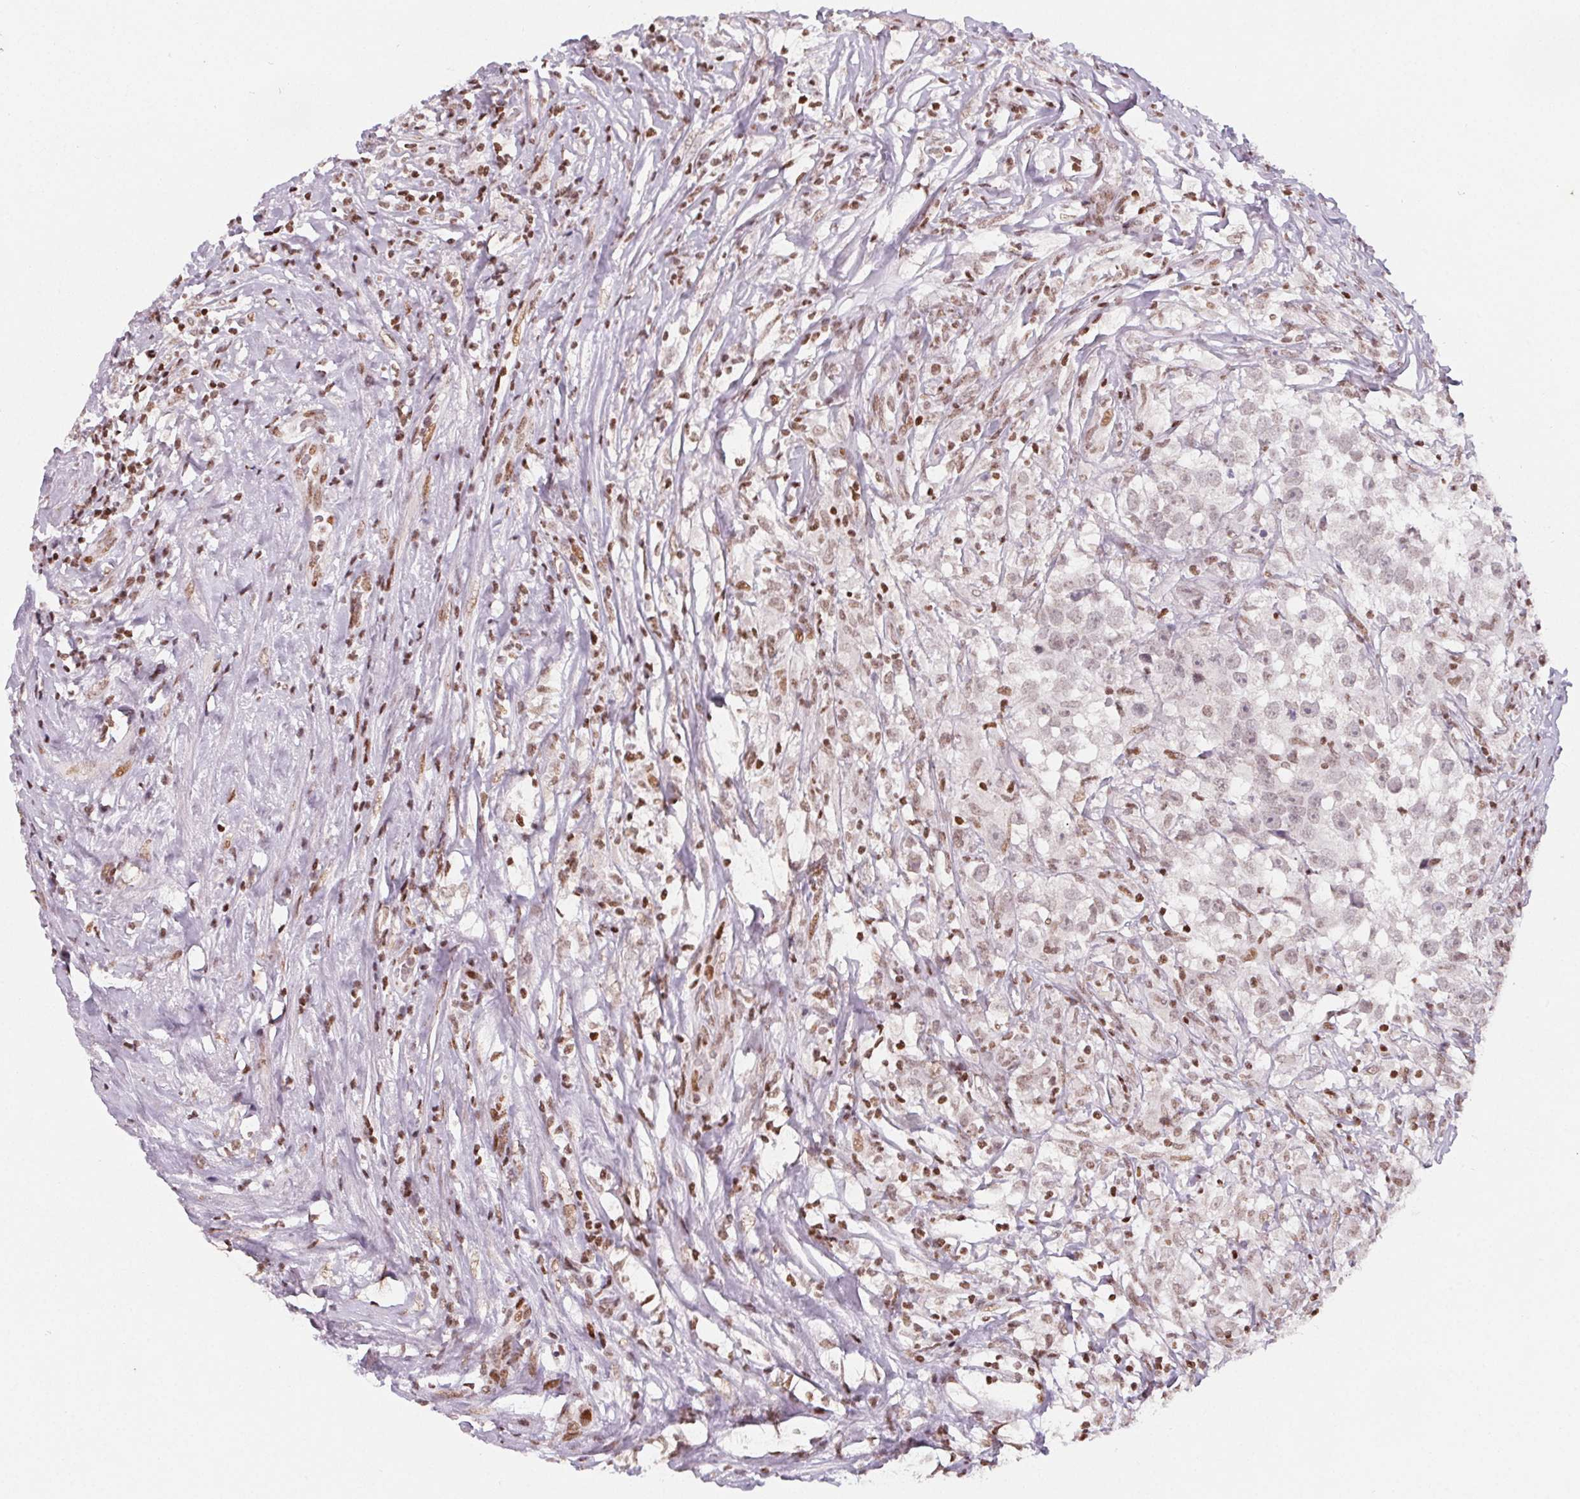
{"staining": {"intensity": "weak", "quantity": "25%-75%", "location": "nuclear"}, "tissue": "testis cancer", "cell_type": "Tumor cells", "image_type": "cancer", "snomed": [{"axis": "morphology", "description": "Seminoma, NOS"}, {"axis": "topography", "description": "Testis"}], "caption": "This is an image of immunohistochemistry staining of seminoma (testis), which shows weak expression in the nuclear of tumor cells.", "gene": "KMT2A", "patient": {"sex": "male", "age": 46}}